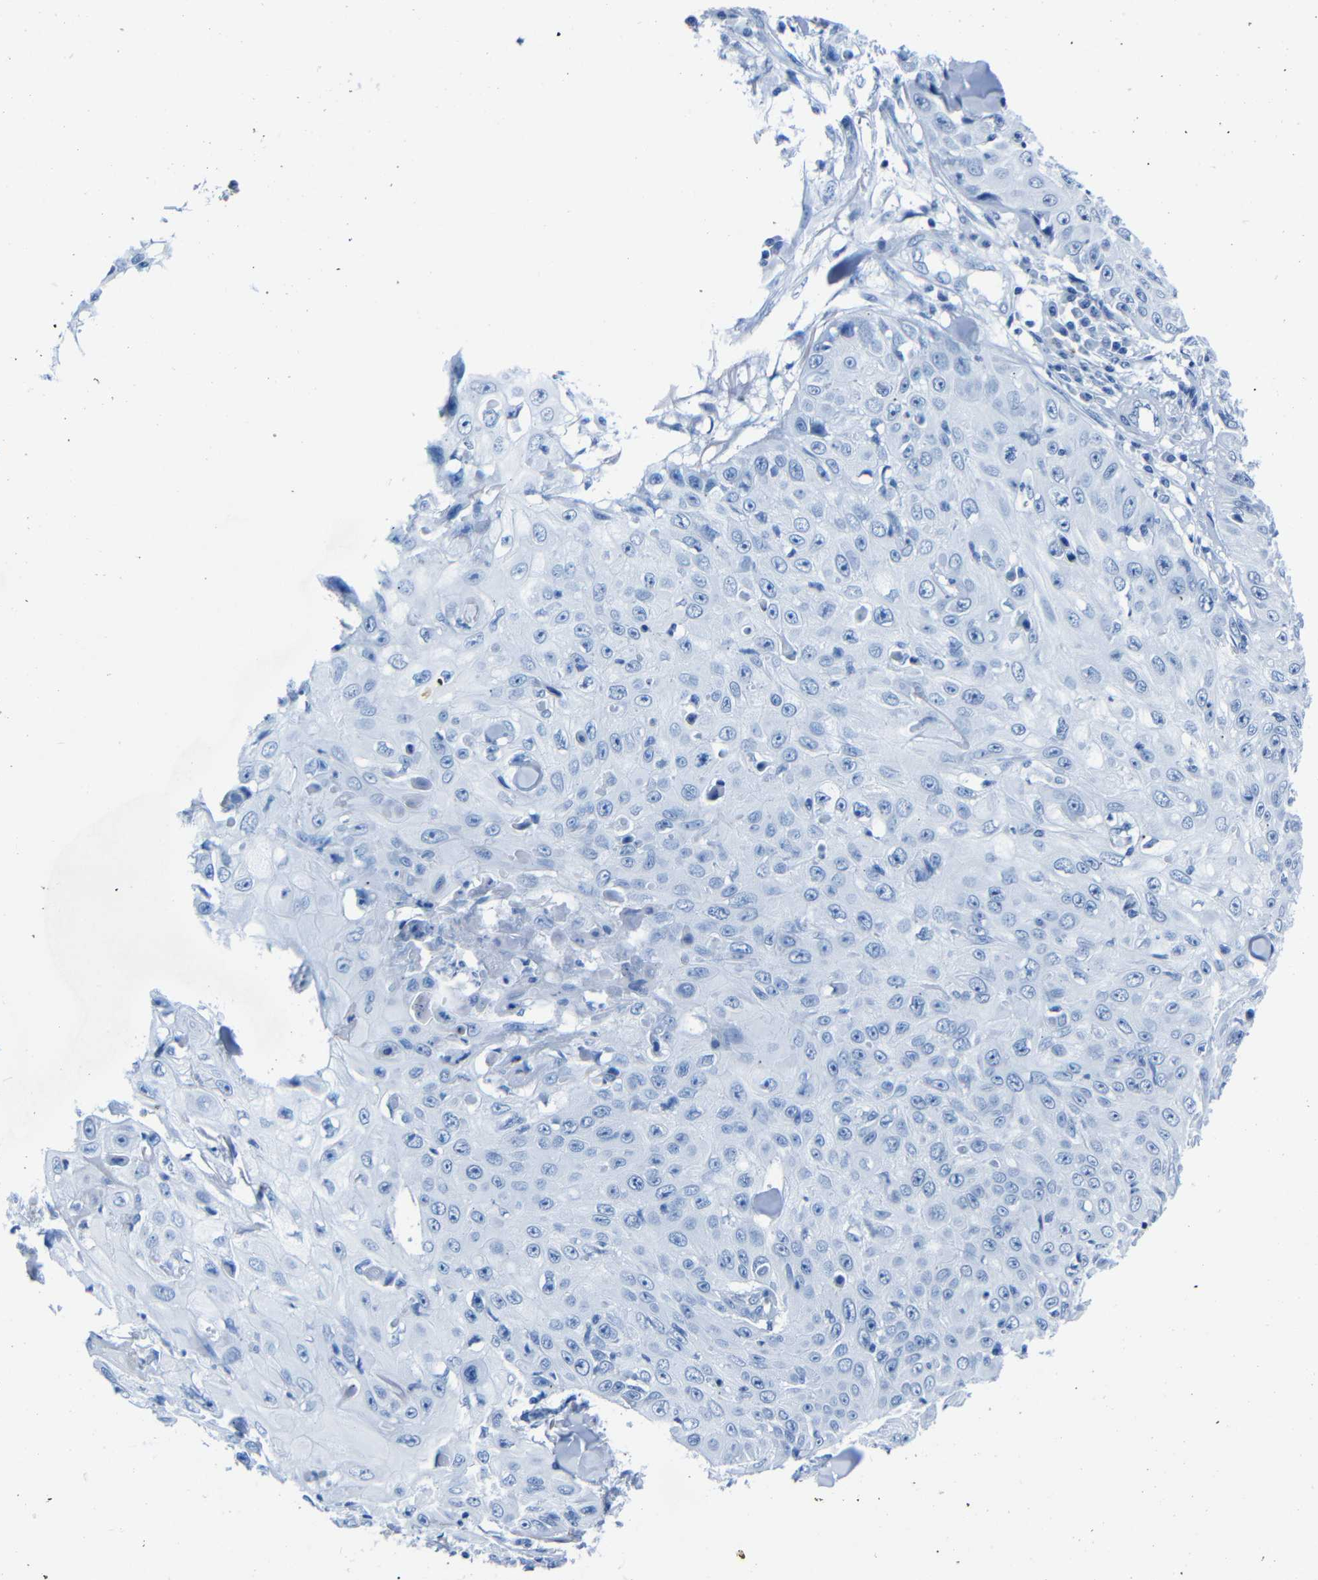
{"staining": {"intensity": "negative", "quantity": "none", "location": "none"}, "tissue": "skin cancer", "cell_type": "Tumor cells", "image_type": "cancer", "snomed": [{"axis": "morphology", "description": "Squamous cell carcinoma, NOS"}, {"axis": "topography", "description": "Skin"}], "caption": "Tumor cells are negative for brown protein staining in skin cancer (squamous cell carcinoma).", "gene": "CLDN11", "patient": {"sex": "male", "age": 86}}